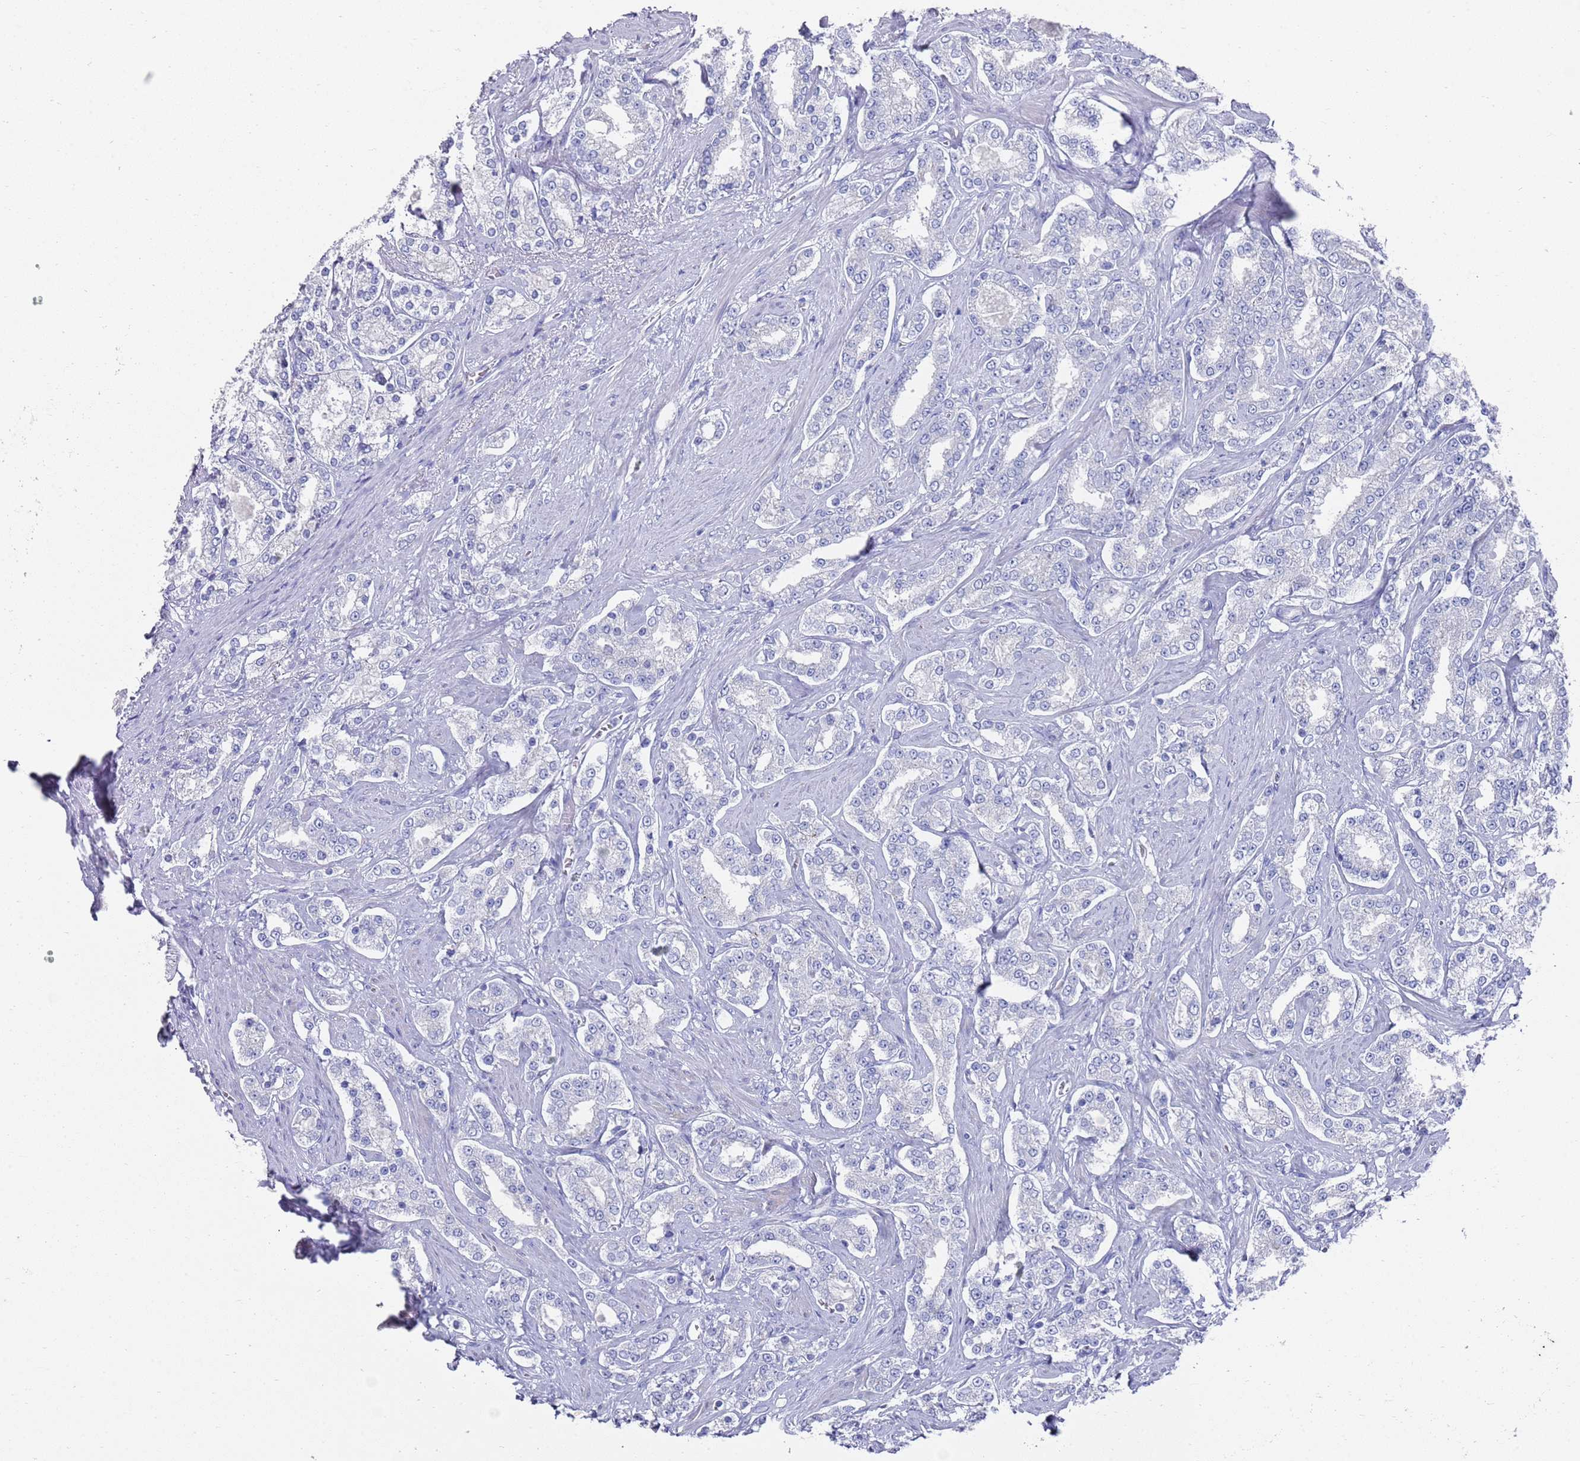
{"staining": {"intensity": "negative", "quantity": "none", "location": "none"}, "tissue": "prostate cancer", "cell_type": "Tumor cells", "image_type": "cancer", "snomed": [{"axis": "morphology", "description": "Normal tissue, NOS"}, {"axis": "morphology", "description": "Adenocarcinoma, High grade"}, {"axis": "topography", "description": "Prostate"}], "caption": "Adenocarcinoma (high-grade) (prostate) stained for a protein using immunohistochemistry shows no expression tumor cells.", "gene": "SCAPER", "patient": {"sex": "male", "age": 83}}